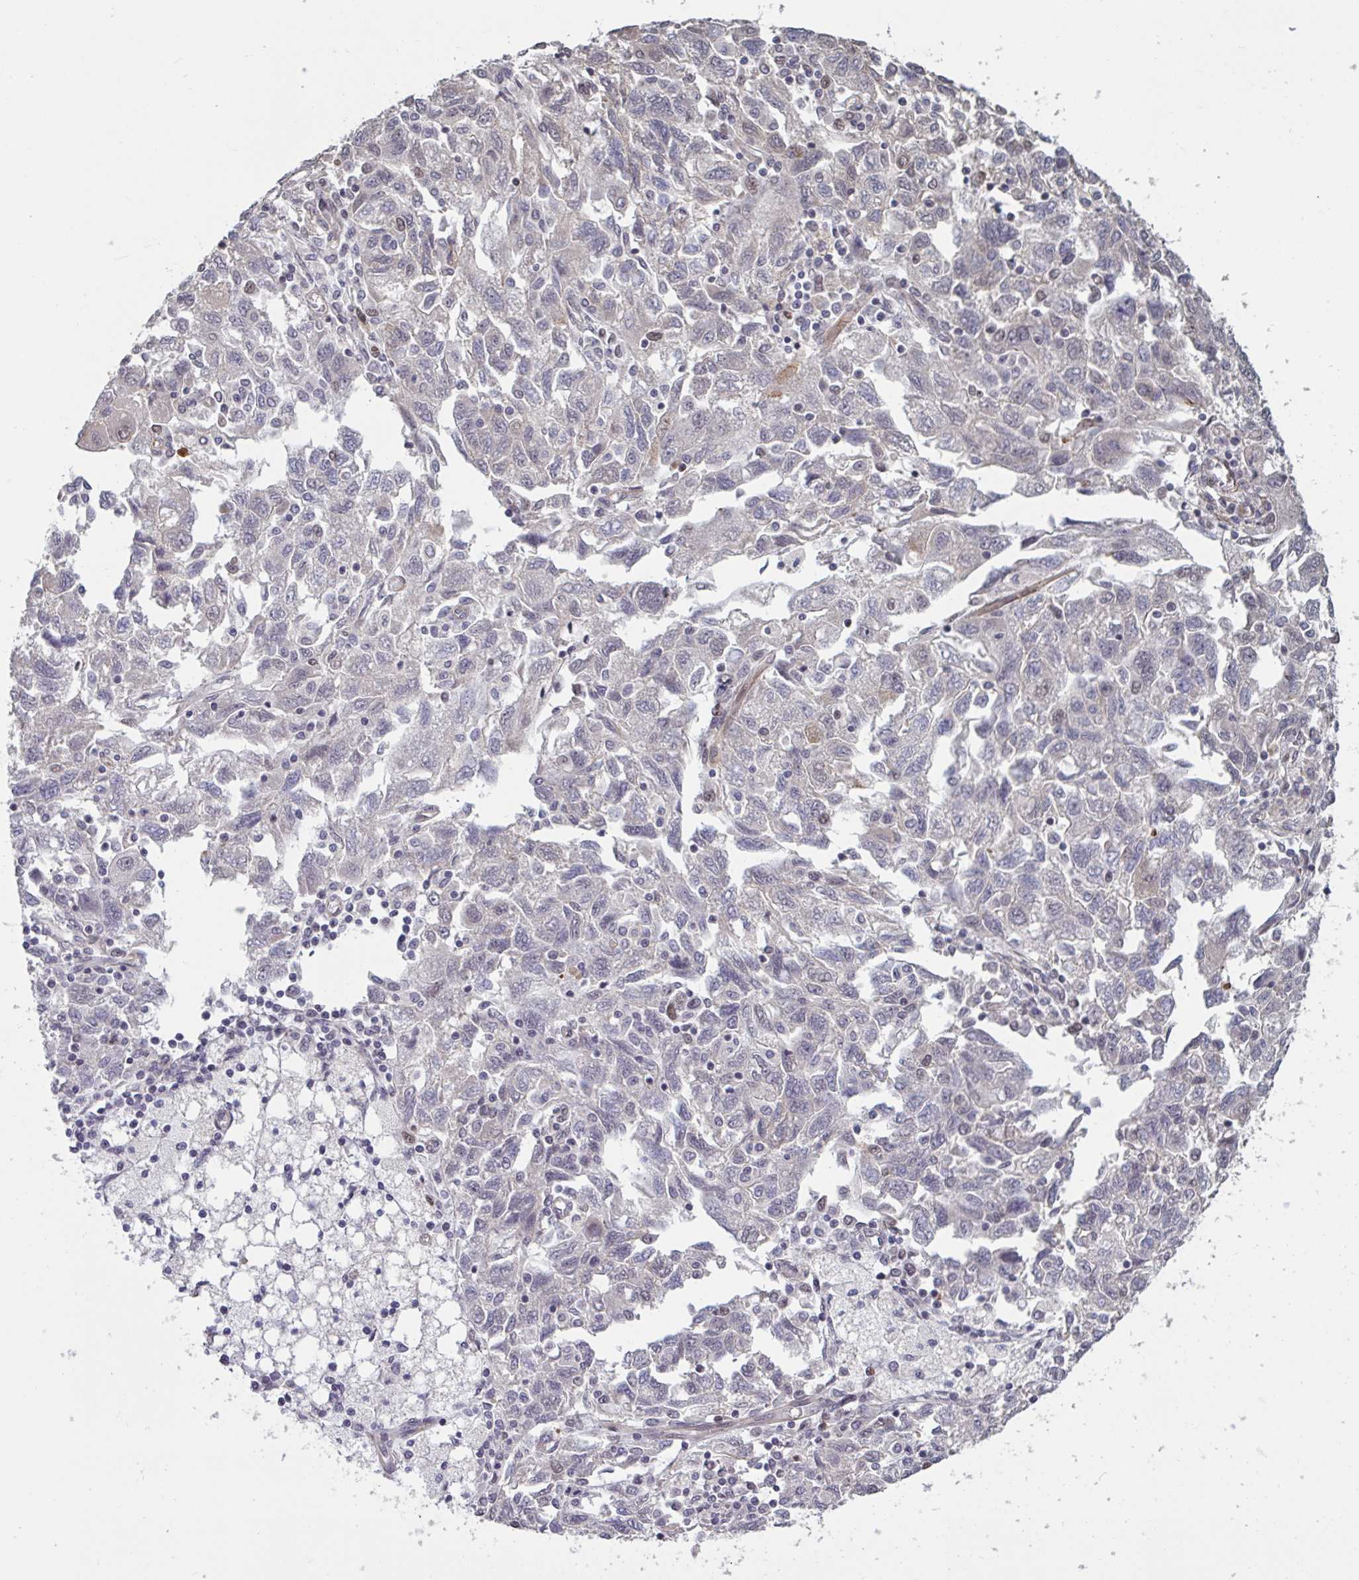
{"staining": {"intensity": "negative", "quantity": "none", "location": "none"}, "tissue": "ovarian cancer", "cell_type": "Tumor cells", "image_type": "cancer", "snomed": [{"axis": "morphology", "description": "Carcinoma, NOS"}, {"axis": "morphology", "description": "Cystadenocarcinoma, serous, NOS"}, {"axis": "topography", "description": "Ovary"}], "caption": "Tumor cells show no significant protein expression in carcinoma (ovarian).", "gene": "IPO5", "patient": {"sex": "female", "age": 69}}